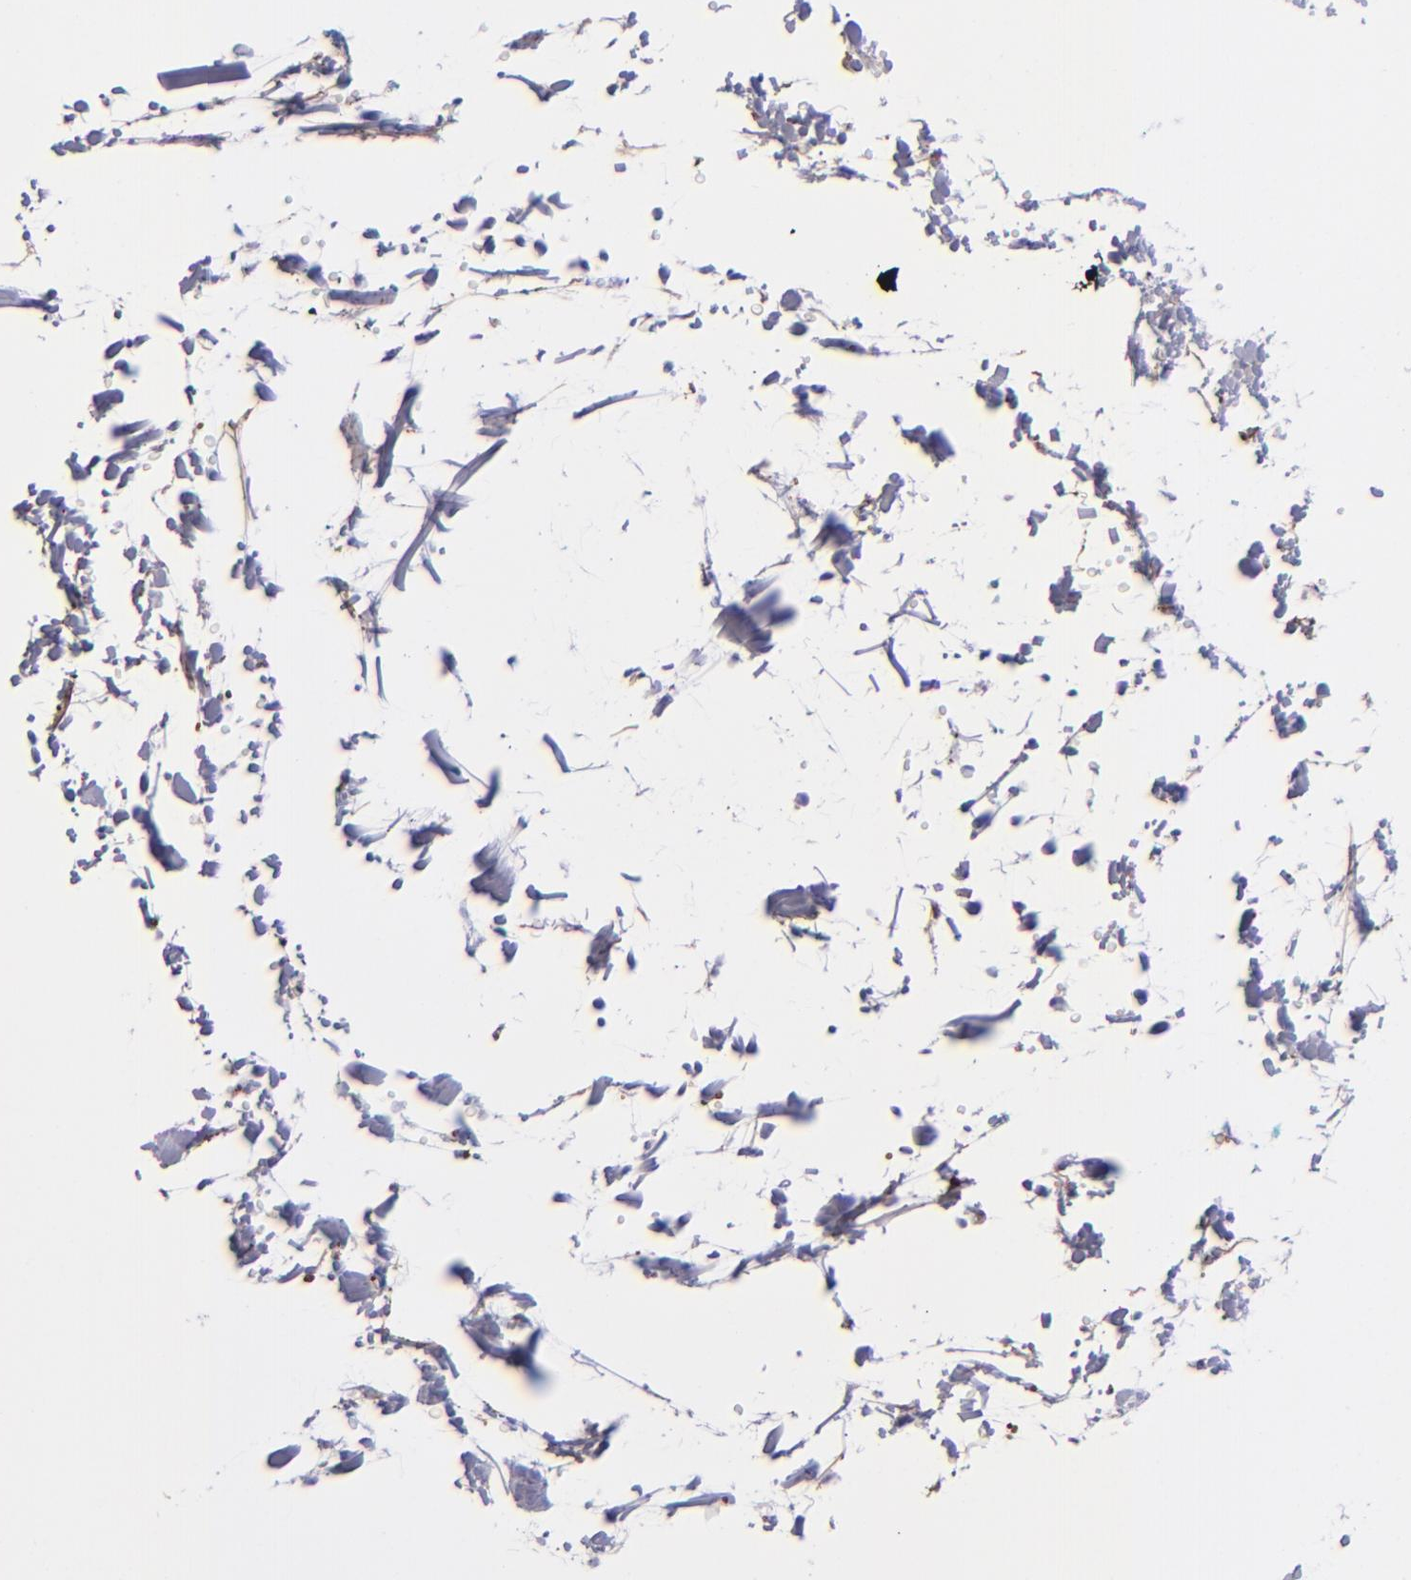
{"staining": {"intensity": "negative", "quantity": "none", "location": "none"}, "tissue": "adipose tissue", "cell_type": "Adipocytes", "image_type": "normal", "snomed": [{"axis": "morphology", "description": "Normal tissue, NOS"}, {"axis": "topography", "description": "Soft tissue"}], "caption": "Protein analysis of unremarkable adipose tissue reveals no significant expression in adipocytes.", "gene": "EFCAB13", "patient": {"sex": "male", "age": 72}}